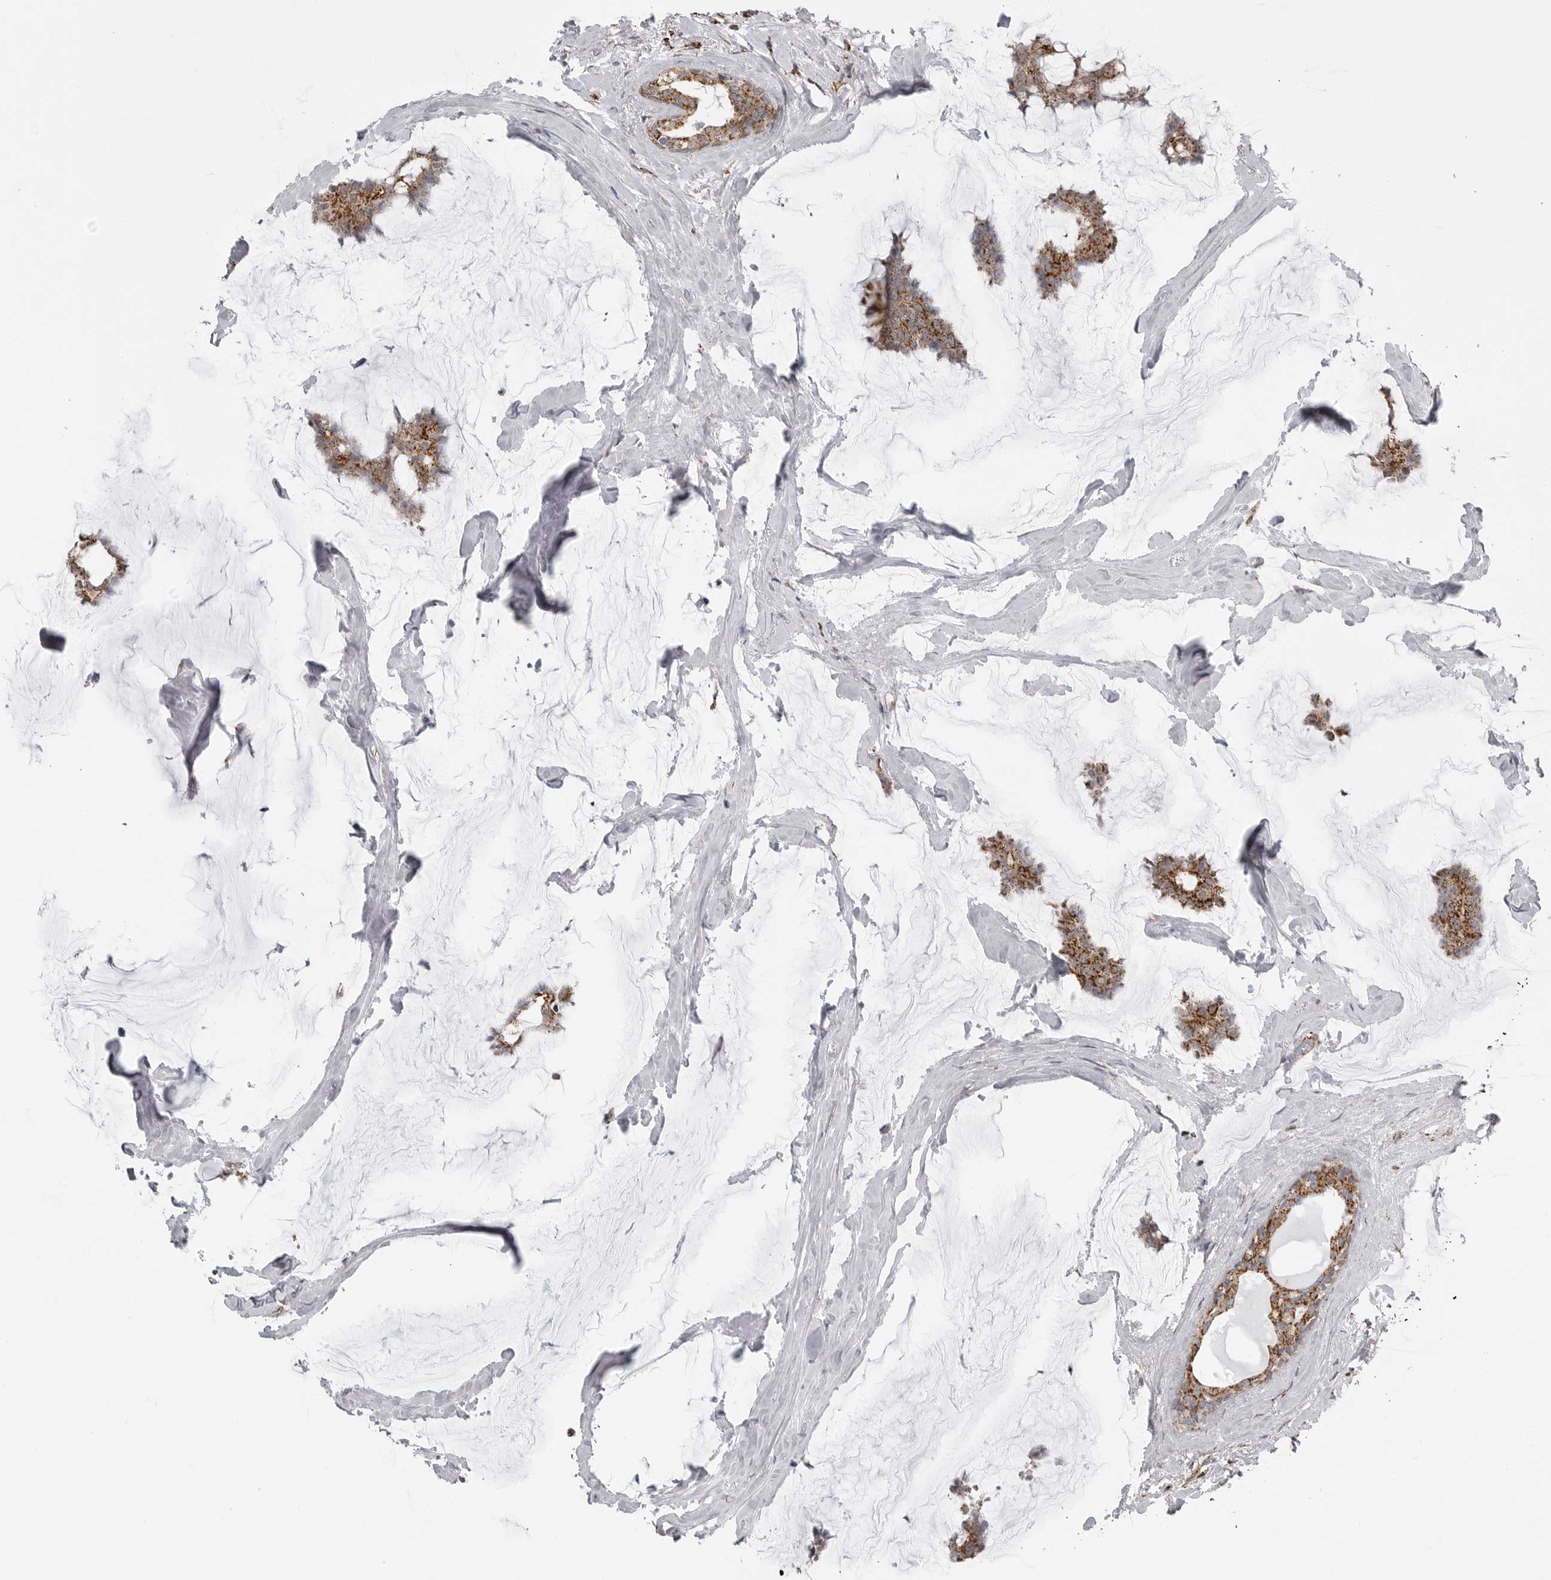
{"staining": {"intensity": "moderate", "quantity": ">75%", "location": "cytoplasmic/membranous"}, "tissue": "breast cancer", "cell_type": "Tumor cells", "image_type": "cancer", "snomed": [{"axis": "morphology", "description": "Duct carcinoma"}, {"axis": "topography", "description": "Breast"}], "caption": "The image displays a brown stain indicating the presence of a protein in the cytoplasmic/membranous of tumor cells in breast infiltrating ductal carcinoma.", "gene": "FH", "patient": {"sex": "female", "age": 93}}